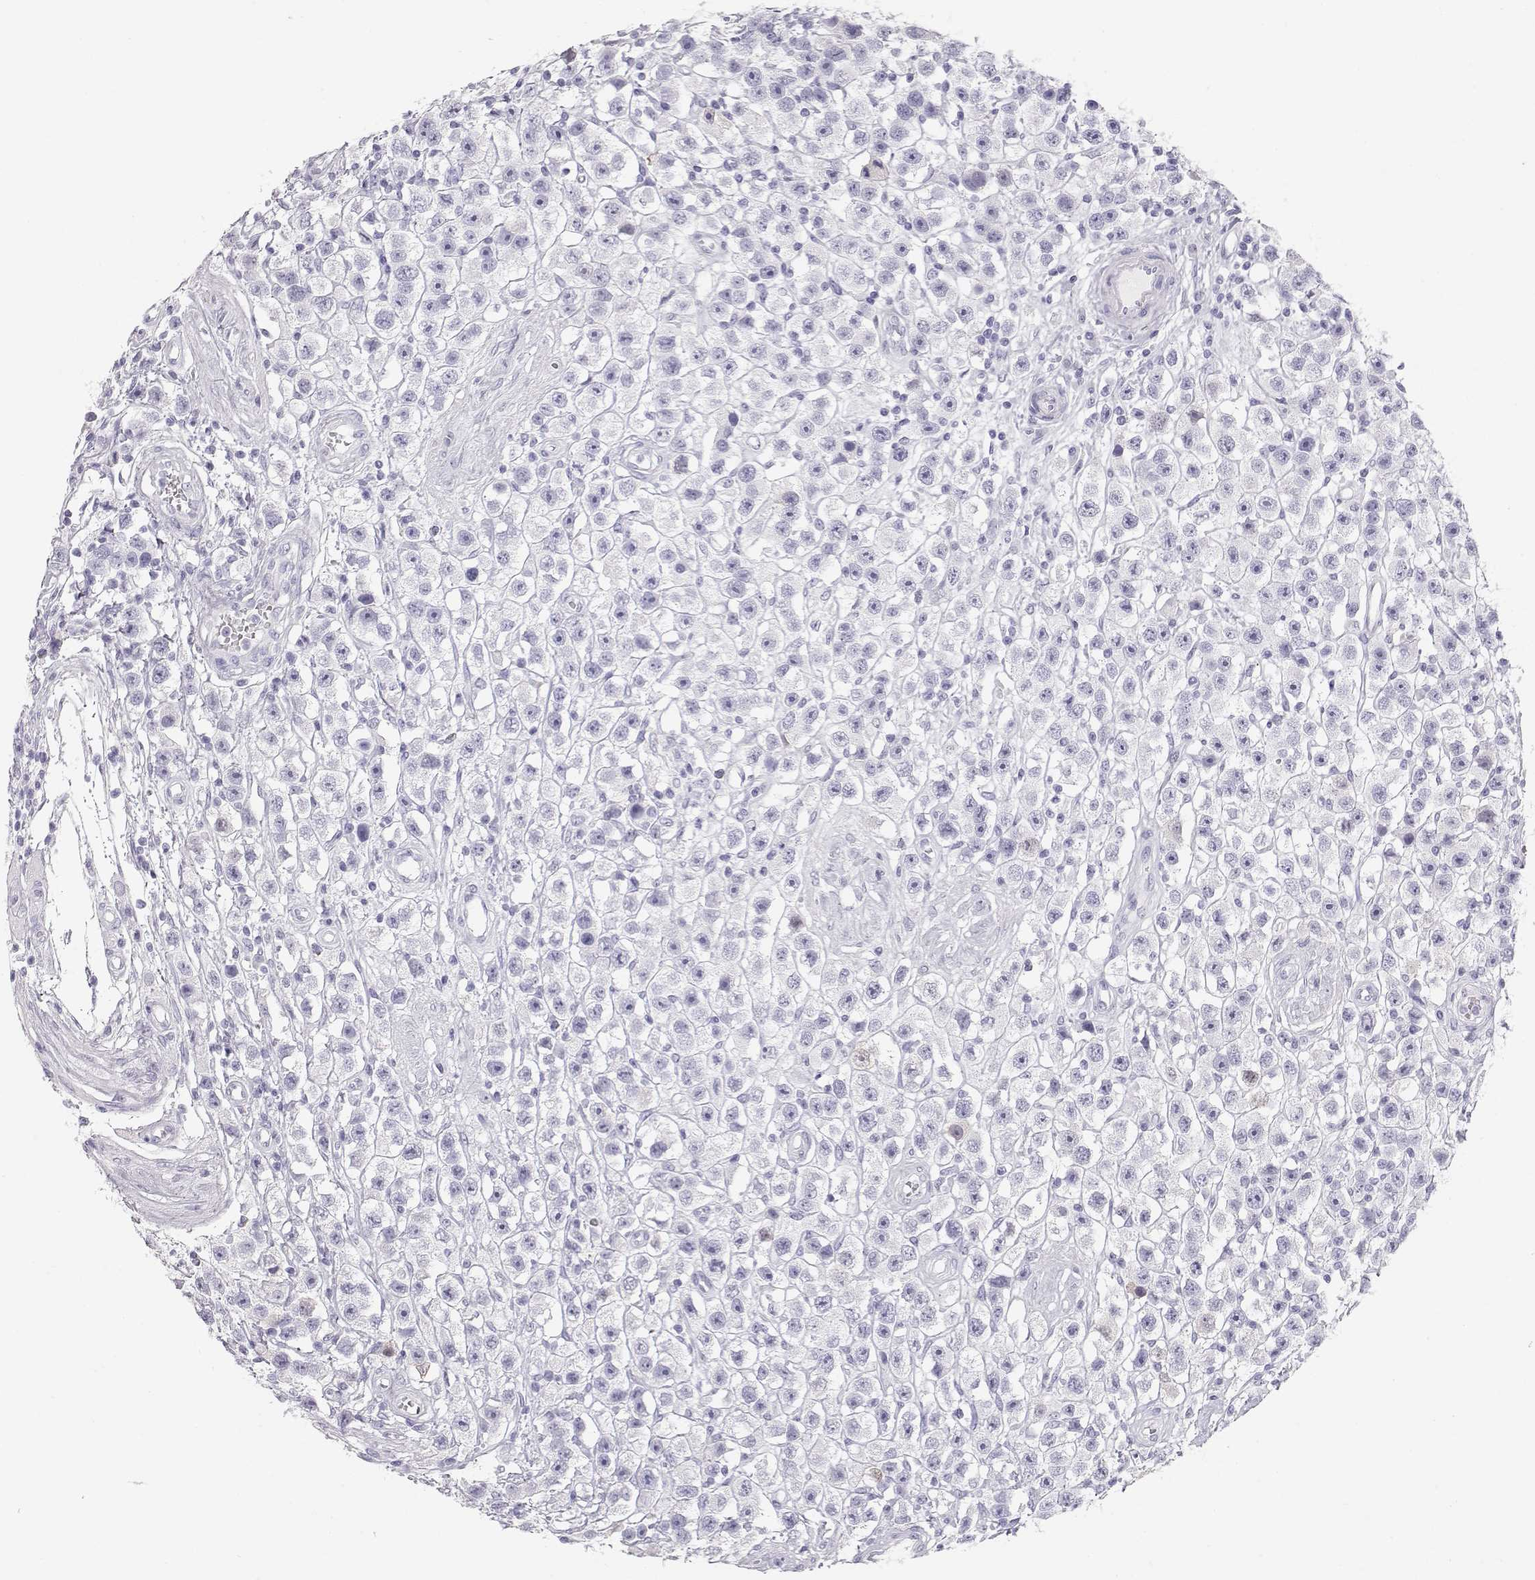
{"staining": {"intensity": "negative", "quantity": "none", "location": "none"}, "tissue": "testis cancer", "cell_type": "Tumor cells", "image_type": "cancer", "snomed": [{"axis": "morphology", "description": "Seminoma, NOS"}, {"axis": "topography", "description": "Testis"}], "caption": "IHC image of neoplastic tissue: seminoma (testis) stained with DAB reveals no significant protein positivity in tumor cells.", "gene": "TKTL1", "patient": {"sex": "male", "age": 45}}